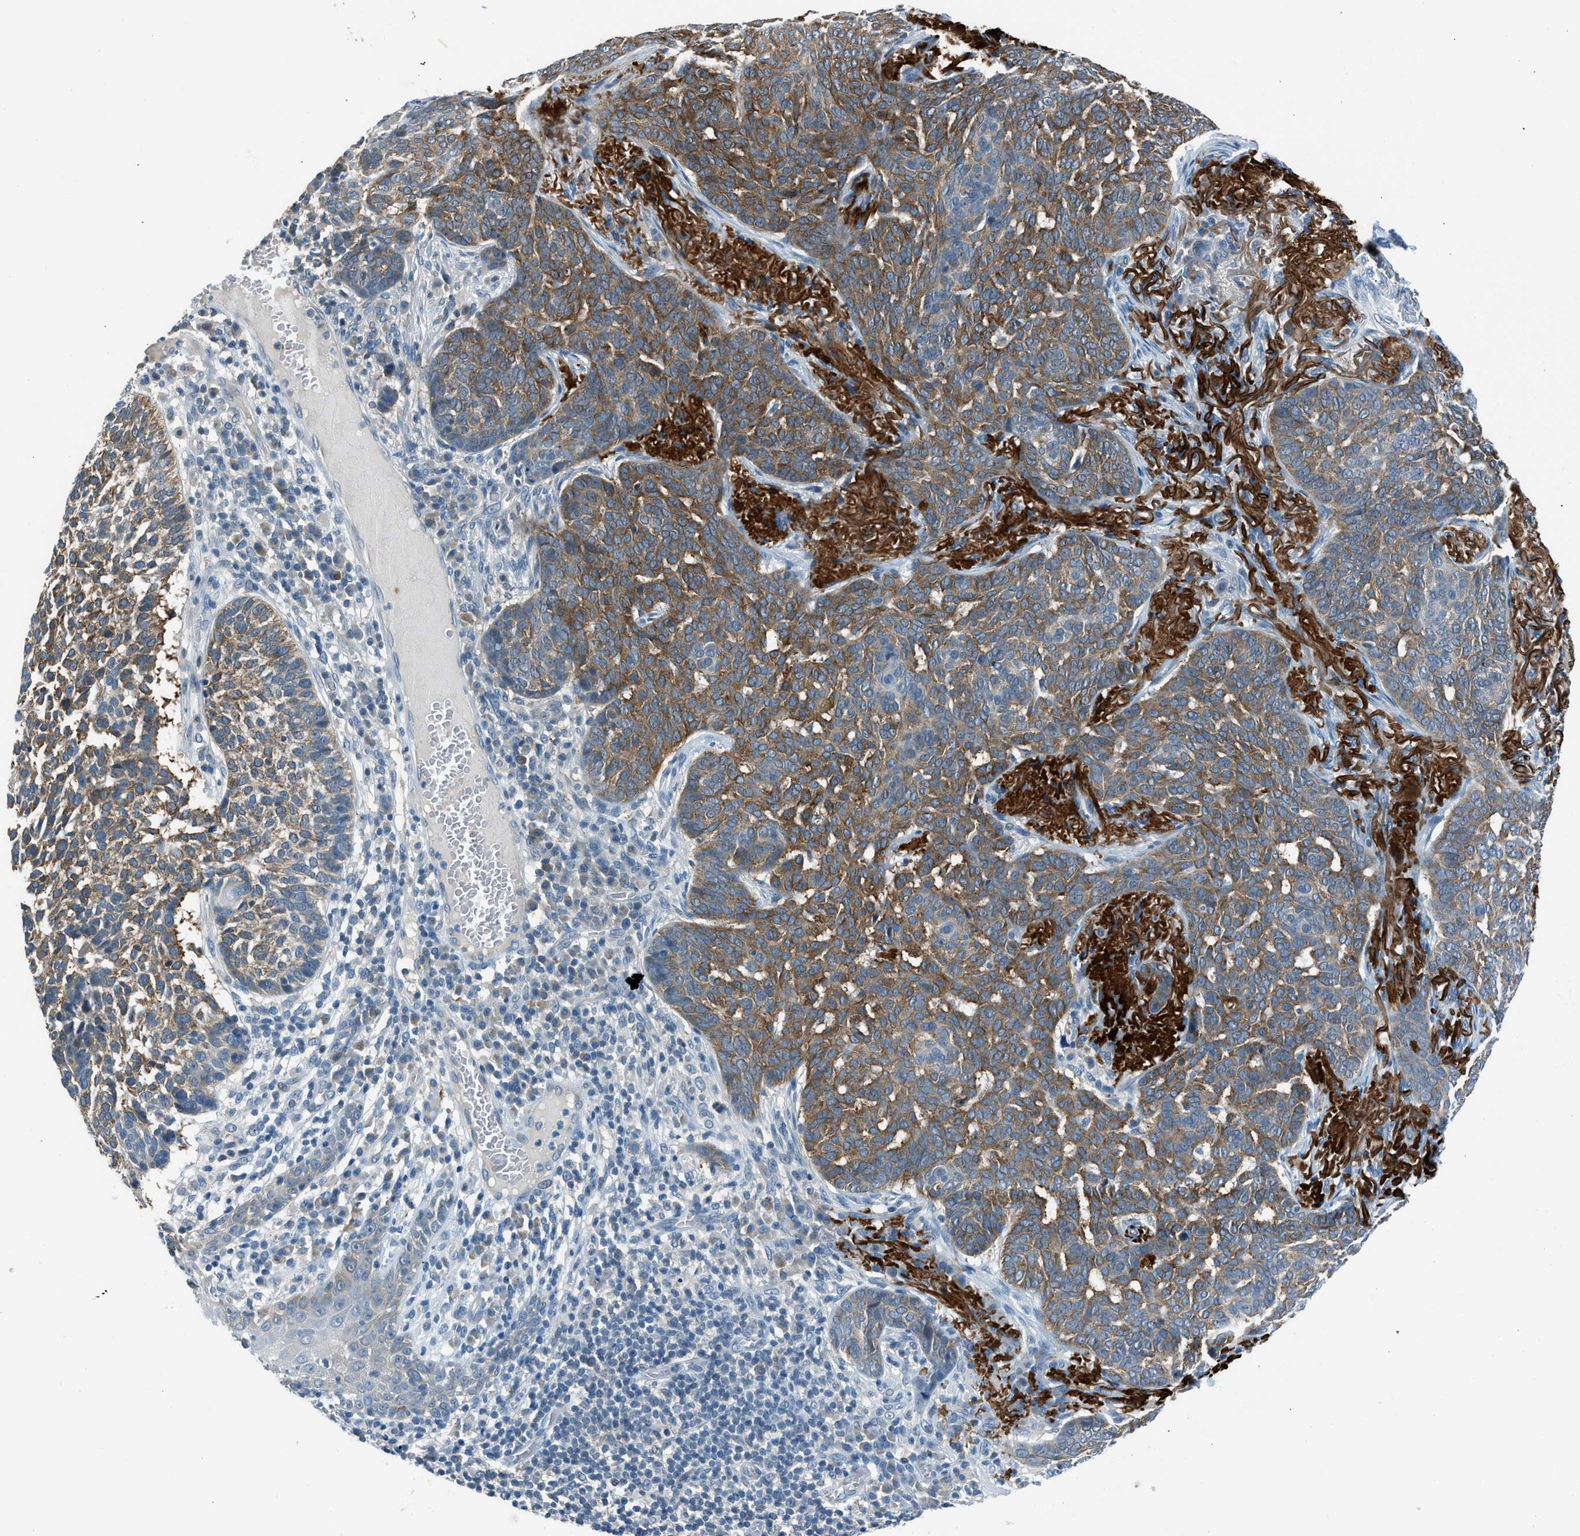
{"staining": {"intensity": "moderate", "quantity": ">75%", "location": "cytoplasmic/membranous"}, "tissue": "skin cancer", "cell_type": "Tumor cells", "image_type": "cancer", "snomed": [{"axis": "morphology", "description": "Basal cell carcinoma"}, {"axis": "topography", "description": "Skin"}], "caption": "Skin cancer (basal cell carcinoma) tissue demonstrates moderate cytoplasmic/membranous positivity in about >75% of tumor cells, visualized by immunohistochemistry. The staining is performed using DAB brown chromogen to label protein expression. The nuclei are counter-stained blue using hematoxylin.", "gene": "LMLN", "patient": {"sex": "male", "age": 85}}